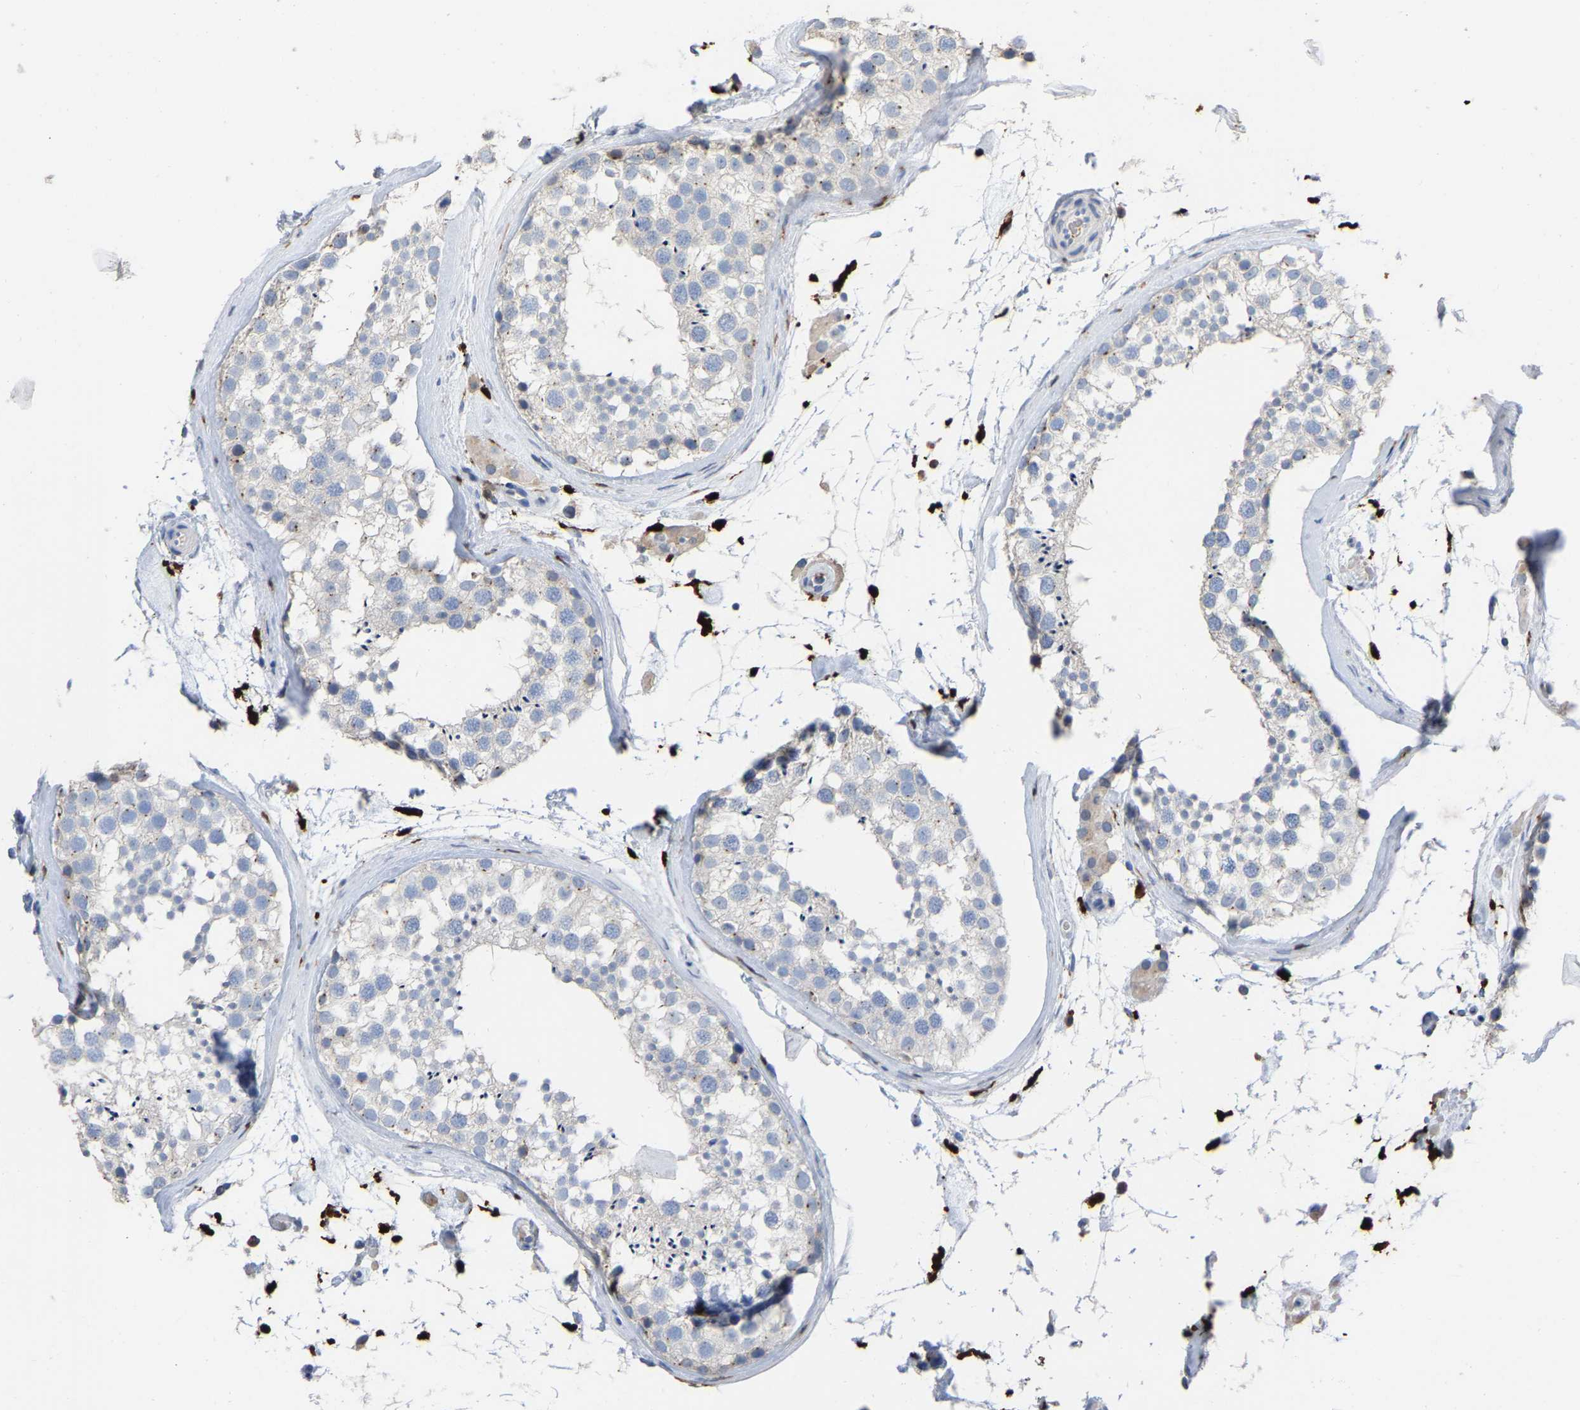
{"staining": {"intensity": "negative", "quantity": "none", "location": "none"}, "tissue": "testis", "cell_type": "Cells in seminiferous ducts", "image_type": "normal", "snomed": [{"axis": "morphology", "description": "Normal tissue, NOS"}, {"axis": "topography", "description": "Testis"}], "caption": "A micrograph of human testis is negative for staining in cells in seminiferous ducts. (IHC, brightfield microscopy, high magnification).", "gene": "ULBP2", "patient": {"sex": "male", "age": 46}}